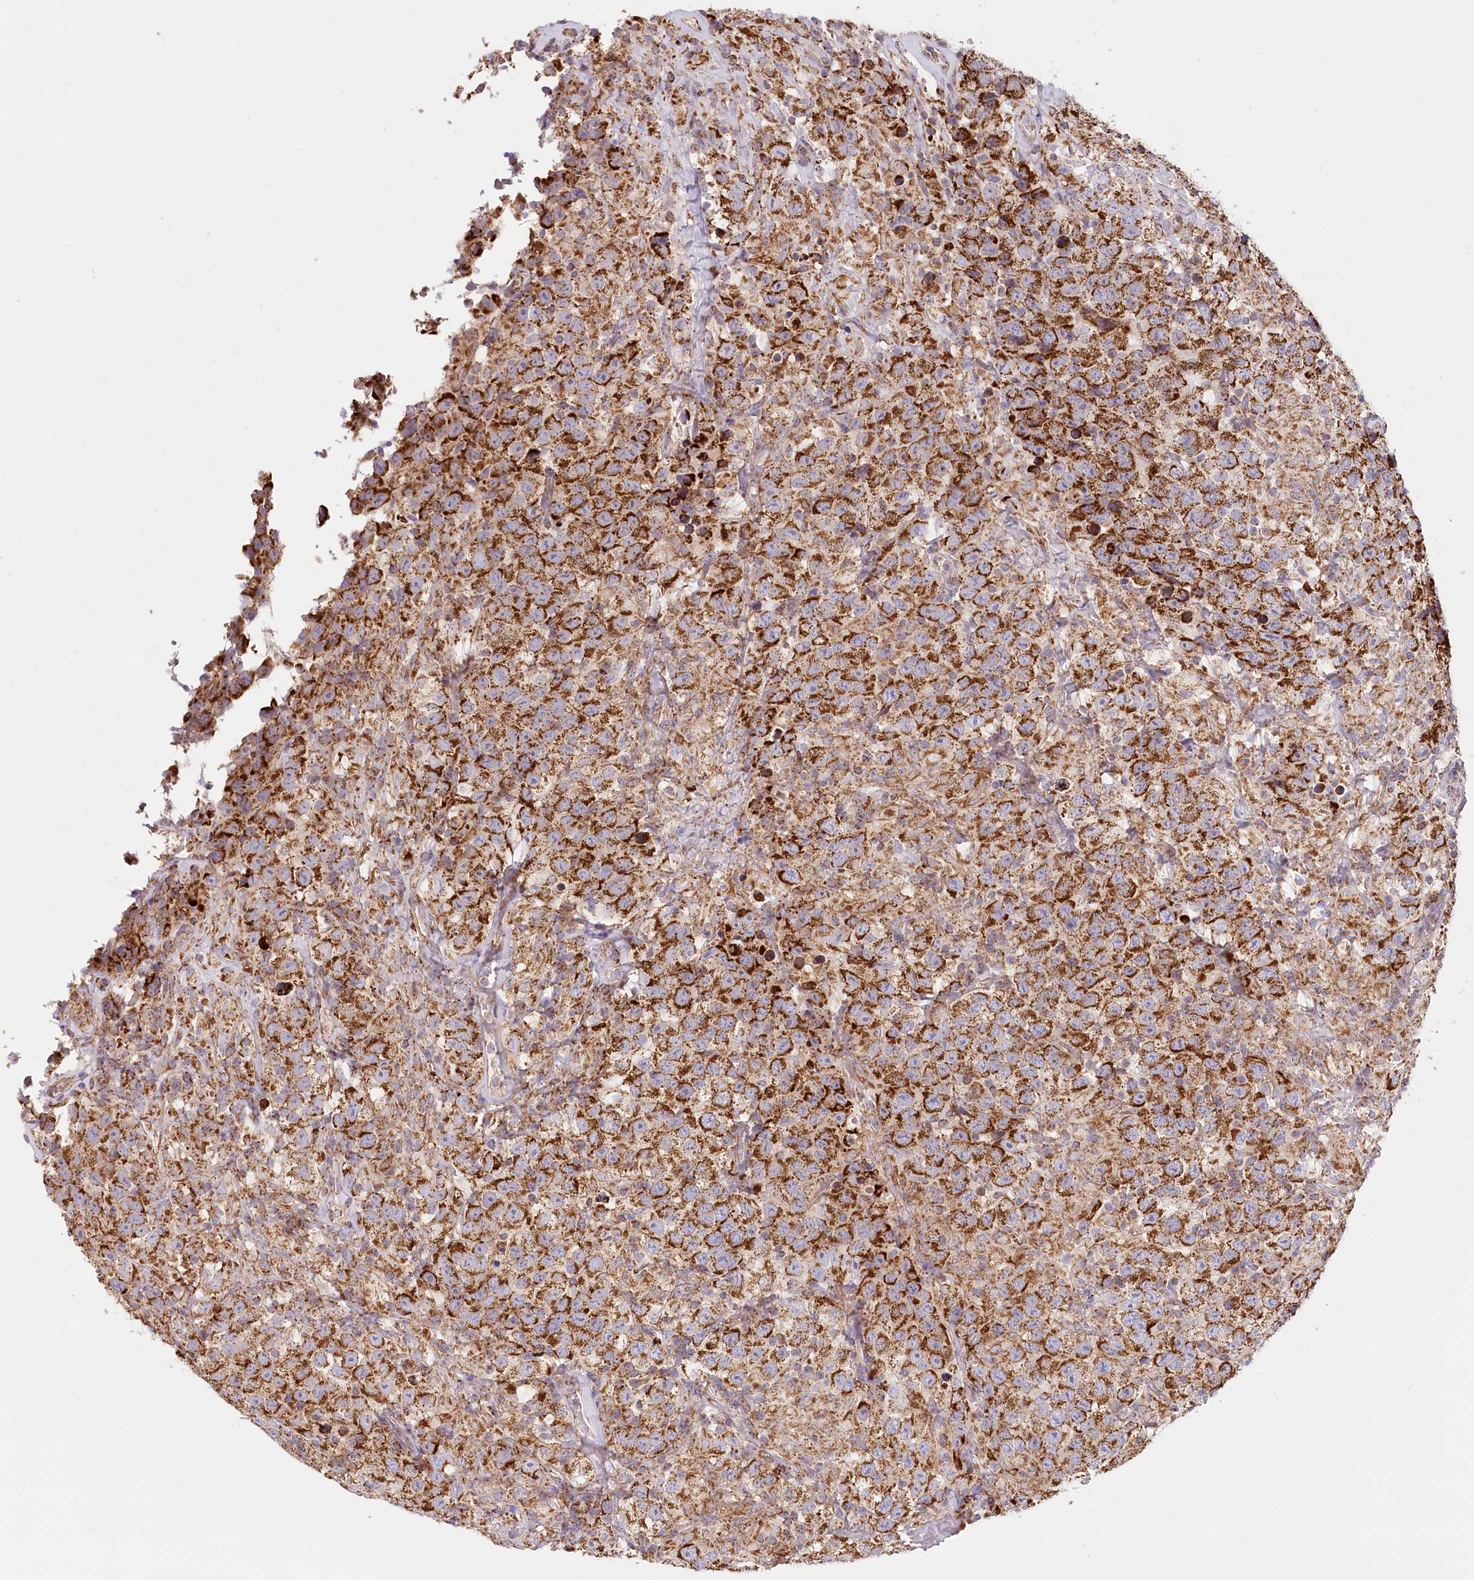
{"staining": {"intensity": "strong", "quantity": ">75%", "location": "cytoplasmic/membranous"}, "tissue": "testis cancer", "cell_type": "Tumor cells", "image_type": "cancer", "snomed": [{"axis": "morphology", "description": "Seminoma, NOS"}, {"axis": "topography", "description": "Testis"}], "caption": "Protein expression analysis of human testis cancer (seminoma) reveals strong cytoplasmic/membranous expression in about >75% of tumor cells.", "gene": "UMPS", "patient": {"sex": "male", "age": 41}}